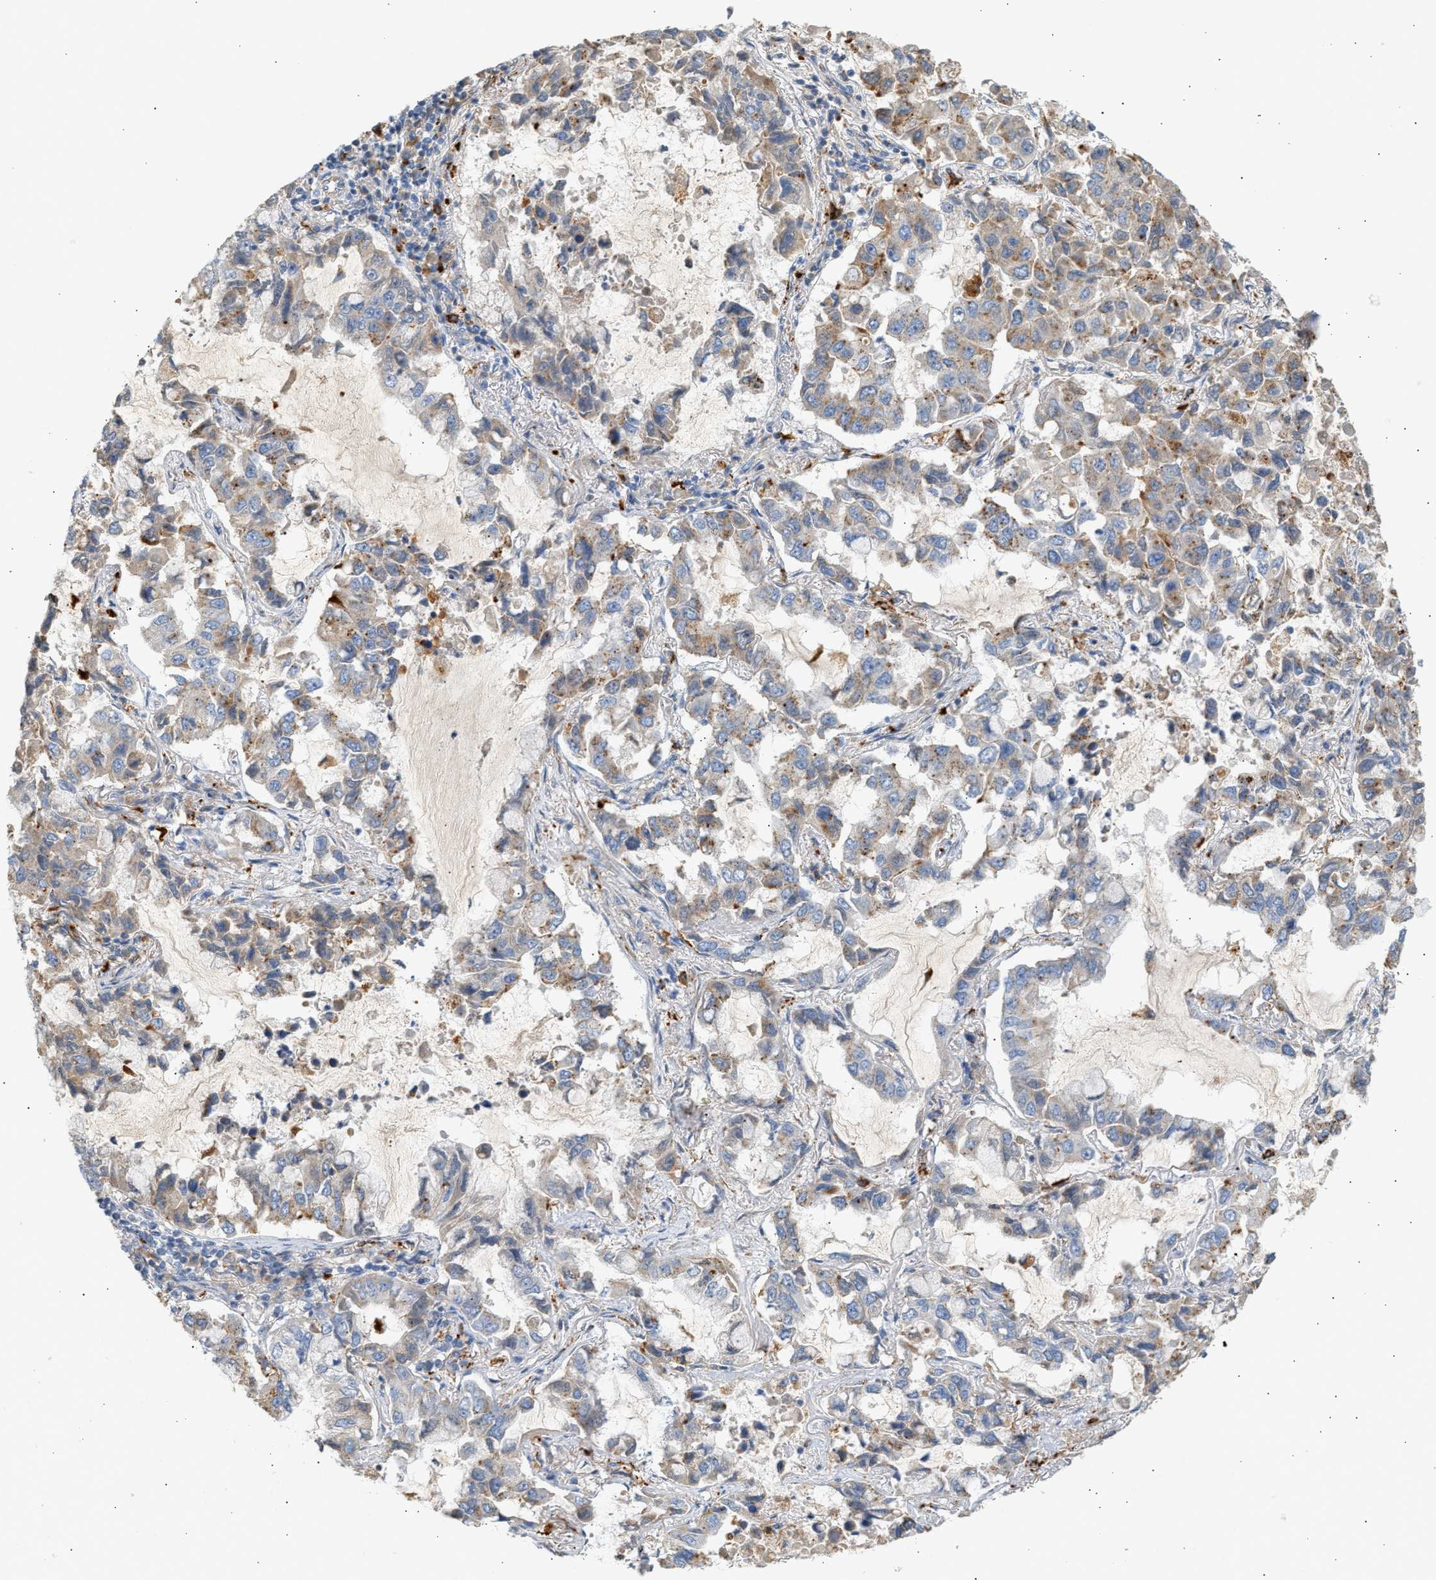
{"staining": {"intensity": "weak", "quantity": "25%-75%", "location": "cytoplasmic/membranous"}, "tissue": "lung cancer", "cell_type": "Tumor cells", "image_type": "cancer", "snomed": [{"axis": "morphology", "description": "Adenocarcinoma, NOS"}, {"axis": "topography", "description": "Lung"}], "caption": "Immunohistochemical staining of human lung adenocarcinoma exhibits low levels of weak cytoplasmic/membranous staining in approximately 25%-75% of tumor cells.", "gene": "ENTHD1", "patient": {"sex": "male", "age": 64}}